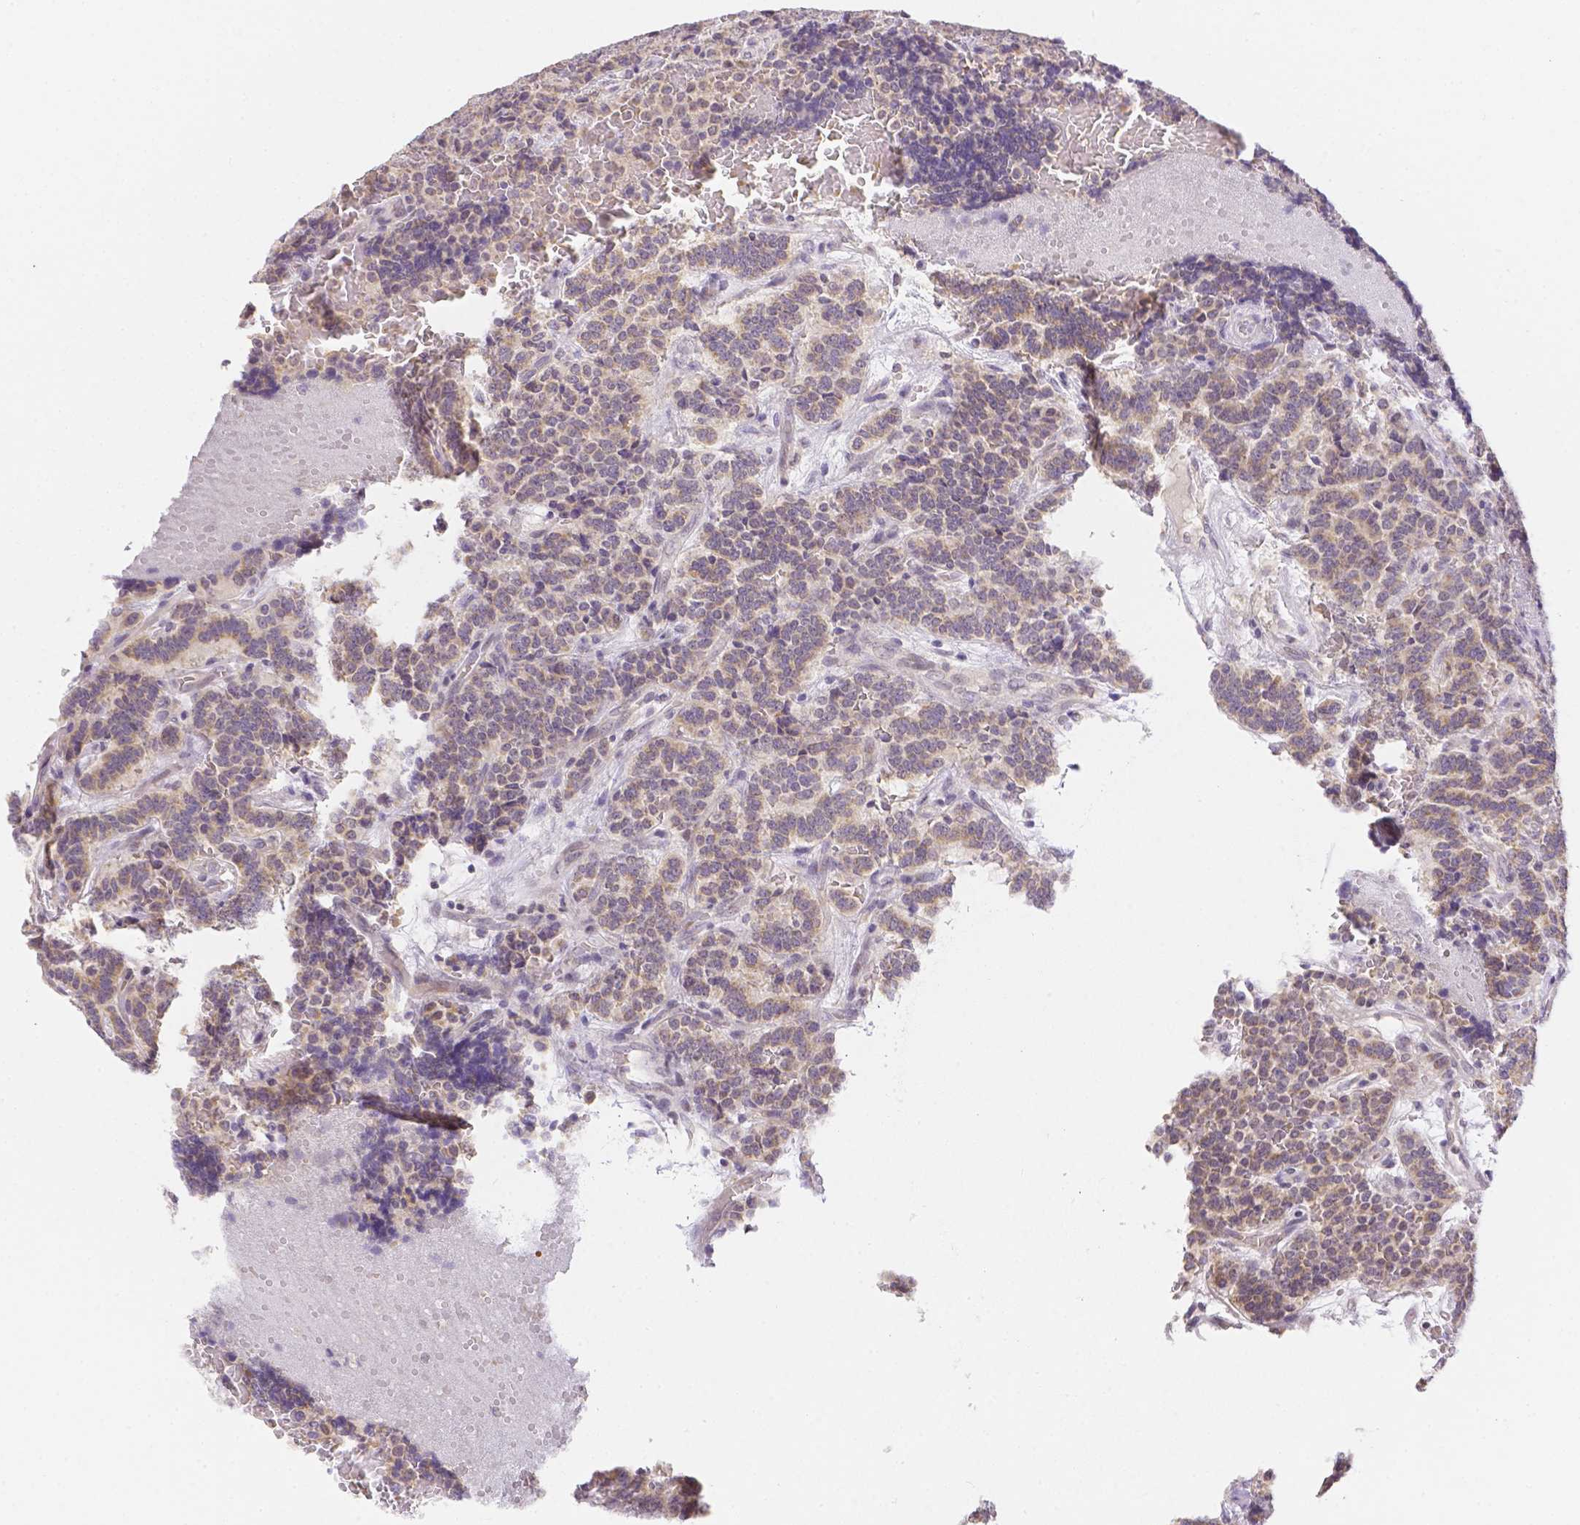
{"staining": {"intensity": "weak", "quantity": "25%-75%", "location": "cytoplasmic/membranous"}, "tissue": "carcinoid", "cell_type": "Tumor cells", "image_type": "cancer", "snomed": [{"axis": "morphology", "description": "Carcinoid, malignant, NOS"}, {"axis": "topography", "description": "Pancreas"}], "caption": "Weak cytoplasmic/membranous expression is present in approximately 25%-75% of tumor cells in carcinoid.", "gene": "ZNF280B", "patient": {"sex": "male", "age": 36}}